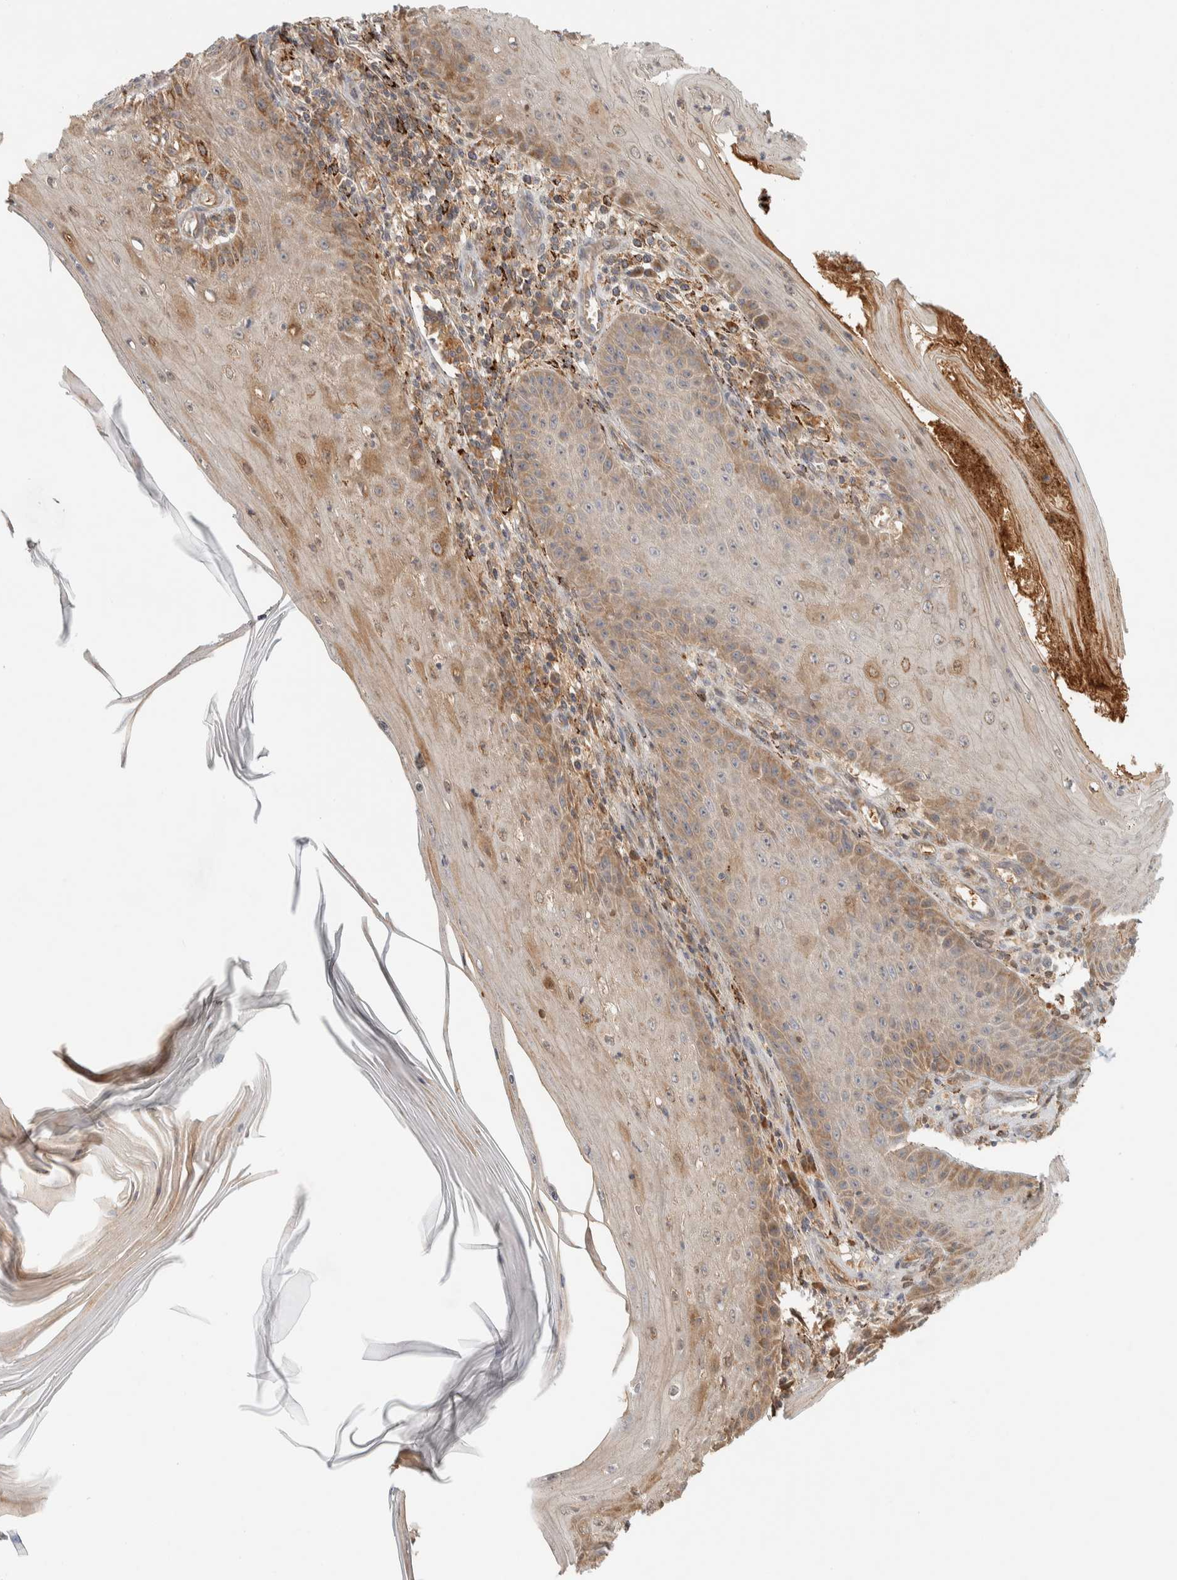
{"staining": {"intensity": "moderate", "quantity": "25%-75%", "location": "cytoplasmic/membranous"}, "tissue": "skin cancer", "cell_type": "Tumor cells", "image_type": "cancer", "snomed": [{"axis": "morphology", "description": "Squamous cell carcinoma, NOS"}, {"axis": "topography", "description": "Skin"}], "caption": "Moderate cytoplasmic/membranous positivity is present in about 25%-75% of tumor cells in skin cancer. The staining was performed using DAB (3,3'-diaminobenzidine), with brown indicating positive protein expression. Nuclei are stained blue with hematoxylin.", "gene": "FAM167A", "patient": {"sex": "female", "age": 73}}